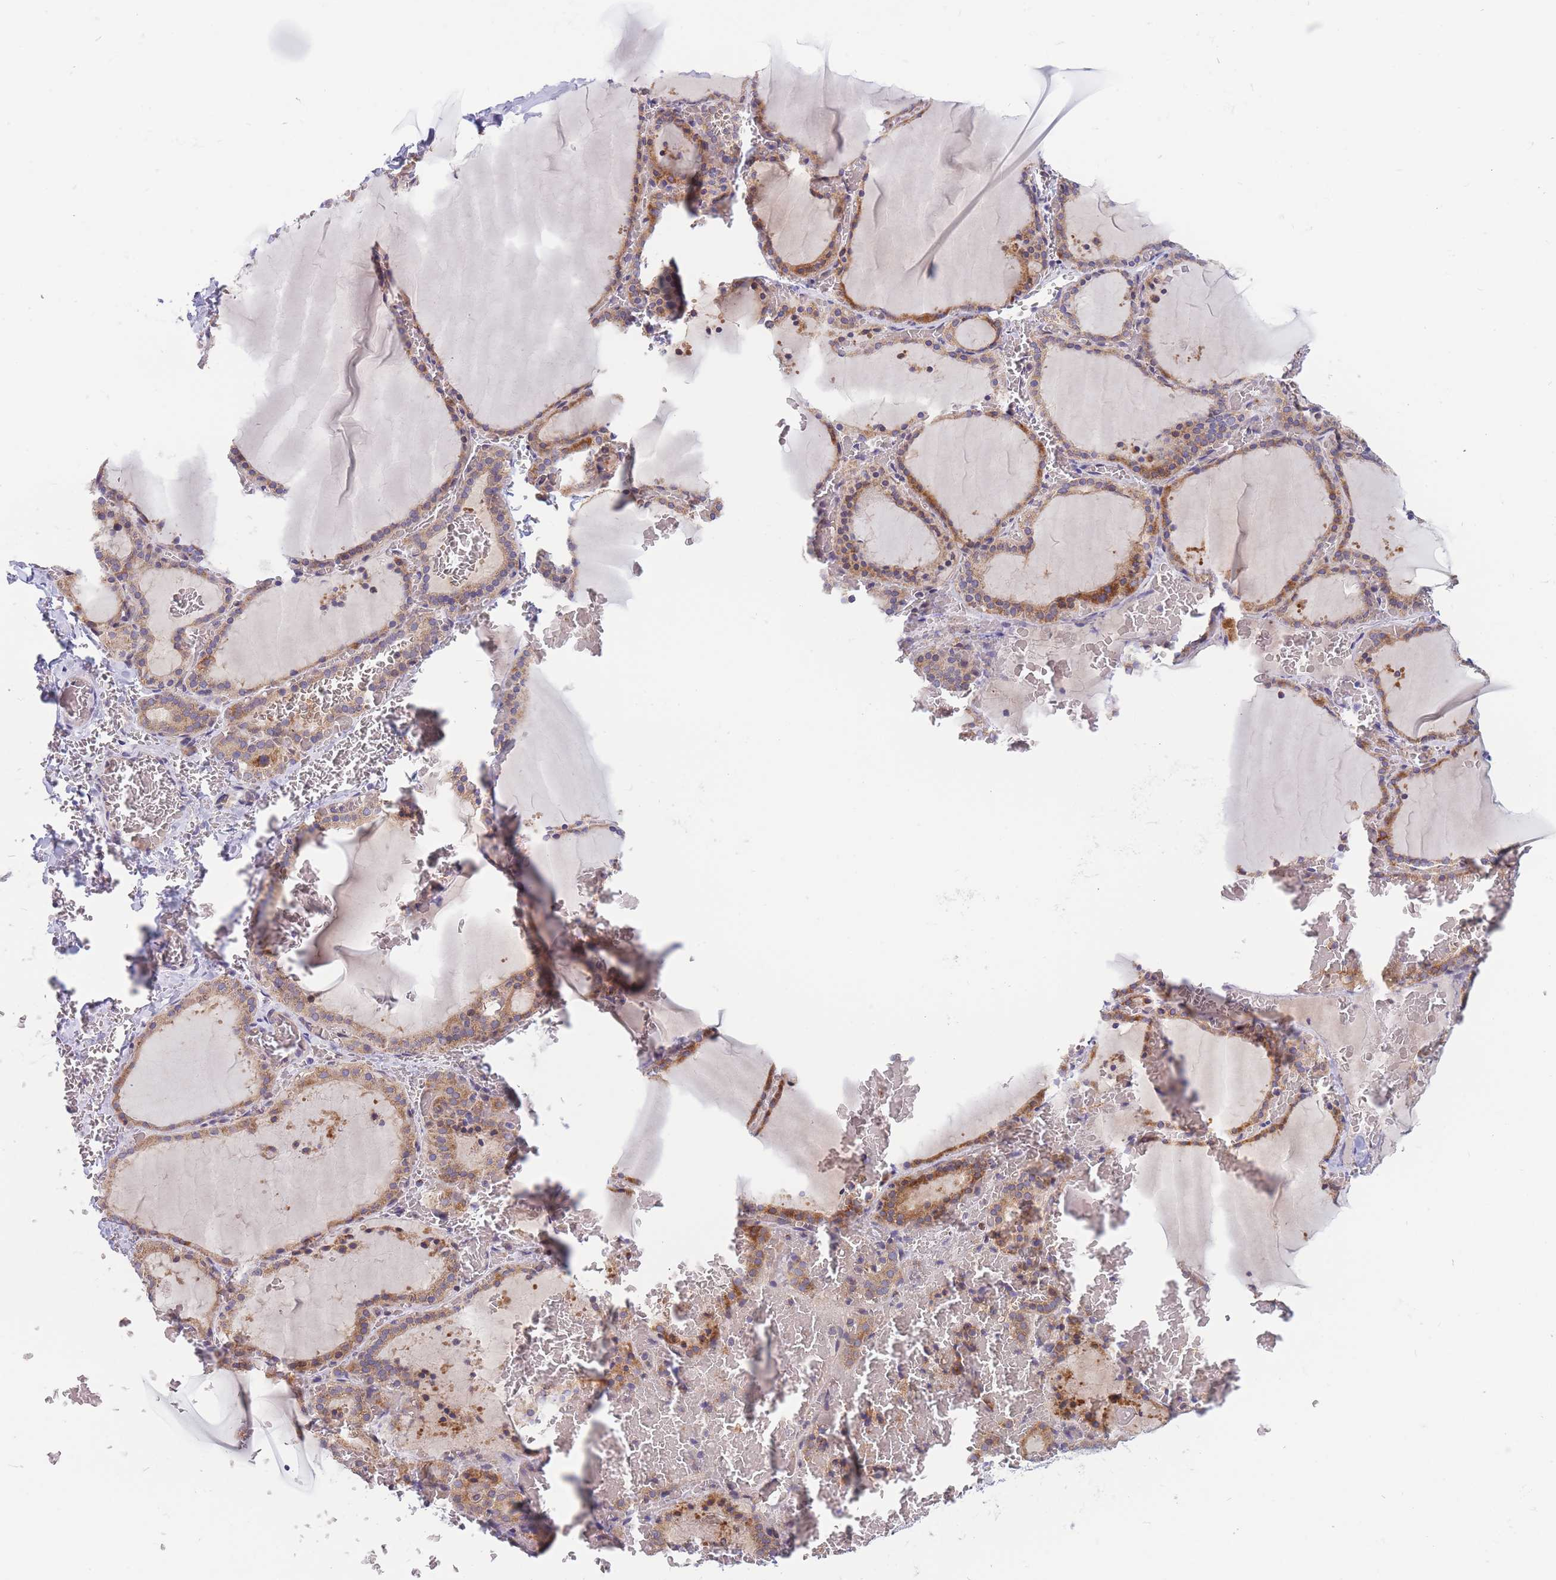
{"staining": {"intensity": "moderate", "quantity": ">75%", "location": "cytoplasmic/membranous"}, "tissue": "thyroid gland", "cell_type": "Glandular cells", "image_type": "normal", "snomed": [{"axis": "morphology", "description": "Normal tissue, NOS"}, {"axis": "topography", "description": "Thyroid gland"}], "caption": "DAB immunohistochemical staining of benign thyroid gland reveals moderate cytoplasmic/membranous protein expression in about >75% of glandular cells.", "gene": "TMEM131L", "patient": {"sex": "female", "age": 39}}